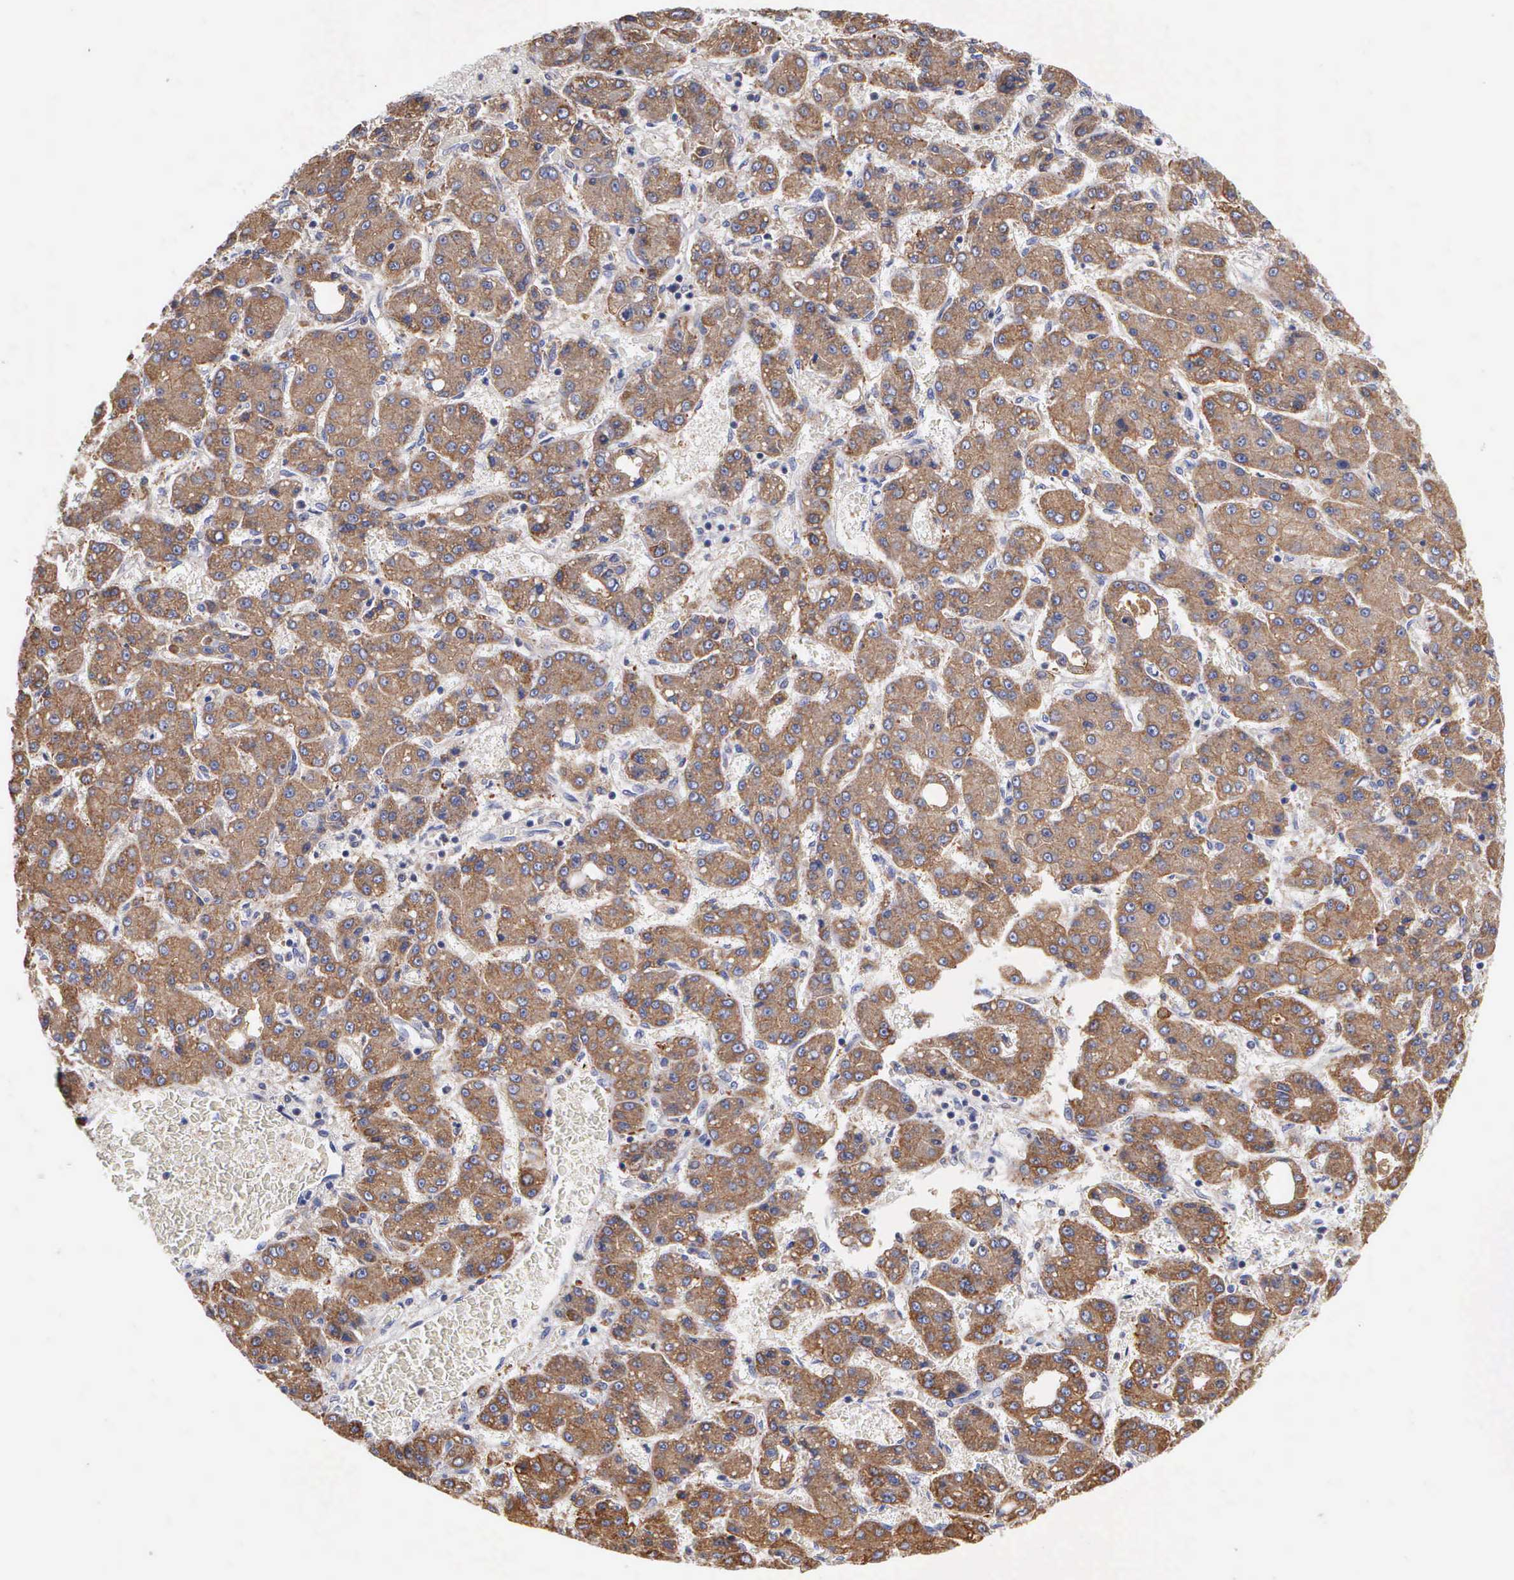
{"staining": {"intensity": "strong", "quantity": ">75%", "location": "cytoplasmic/membranous"}, "tissue": "liver cancer", "cell_type": "Tumor cells", "image_type": "cancer", "snomed": [{"axis": "morphology", "description": "Carcinoma, Hepatocellular, NOS"}, {"axis": "topography", "description": "Liver"}], "caption": "Approximately >75% of tumor cells in human hepatocellular carcinoma (liver) demonstrate strong cytoplasmic/membranous protein staining as visualized by brown immunohistochemical staining.", "gene": "PTGS2", "patient": {"sex": "male", "age": 69}}